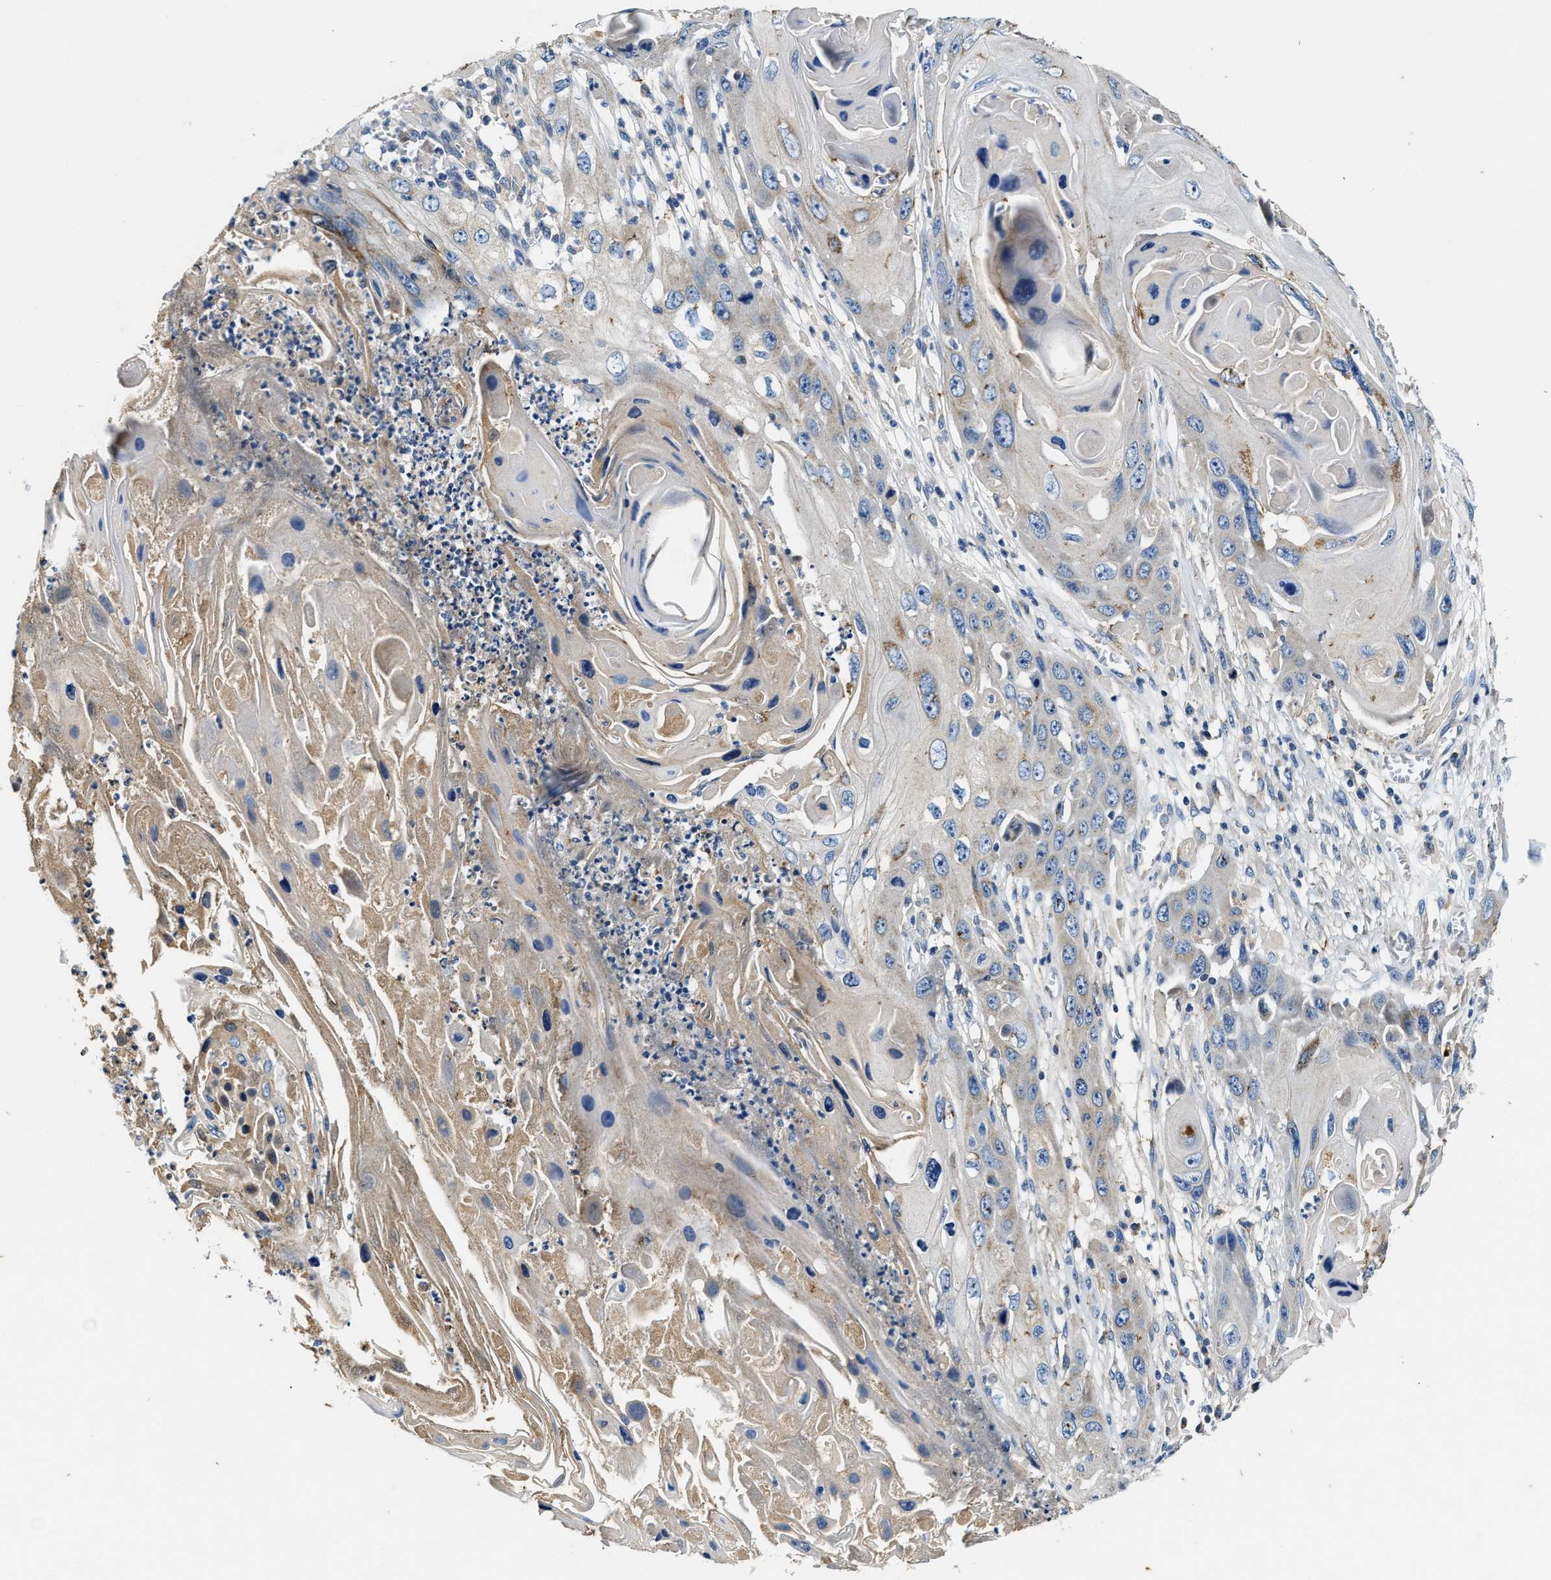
{"staining": {"intensity": "weak", "quantity": "<25%", "location": "cytoplasmic/membranous"}, "tissue": "skin cancer", "cell_type": "Tumor cells", "image_type": "cancer", "snomed": [{"axis": "morphology", "description": "Squamous cell carcinoma, NOS"}, {"axis": "topography", "description": "Skin"}], "caption": "This micrograph is of squamous cell carcinoma (skin) stained with IHC to label a protein in brown with the nuclei are counter-stained blue. There is no staining in tumor cells.", "gene": "SLC25A25", "patient": {"sex": "male", "age": 55}}